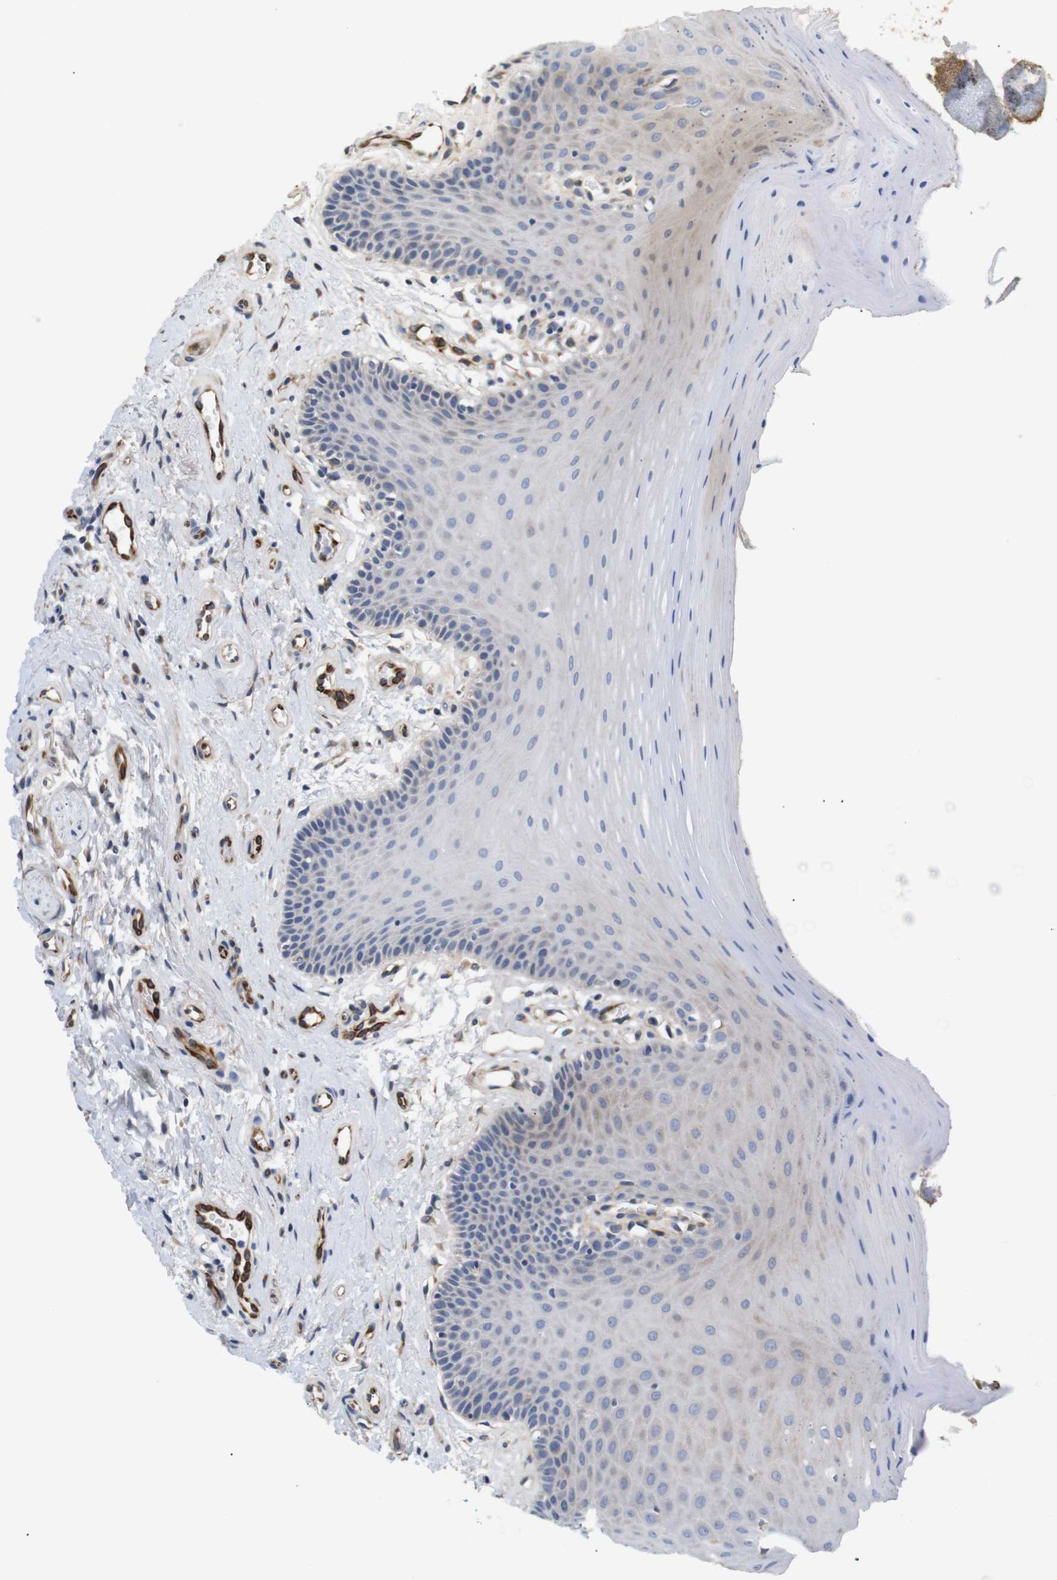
{"staining": {"intensity": "weak", "quantity": "<25%", "location": "cytoplasmic/membranous"}, "tissue": "oral mucosa", "cell_type": "Squamous epithelial cells", "image_type": "normal", "snomed": [{"axis": "morphology", "description": "Normal tissue, NOS"}, {"axis": "topography", "description": "Skeletal muscle"}, {"axis": "topography", "description": "Oral tissue"}], "caption": "IHC of normal oral mucosa displays no positivity in squamous epithelial cells. The staining was performed using DAB (3,3'-diaminobenzidine) to visualize the protein expression in brown, while the nuclei were stained in blue with hematoxylin (Magnification: 20x).", "gene": "UBE2G2", "patient": {"sex": "male", "age": 58}}